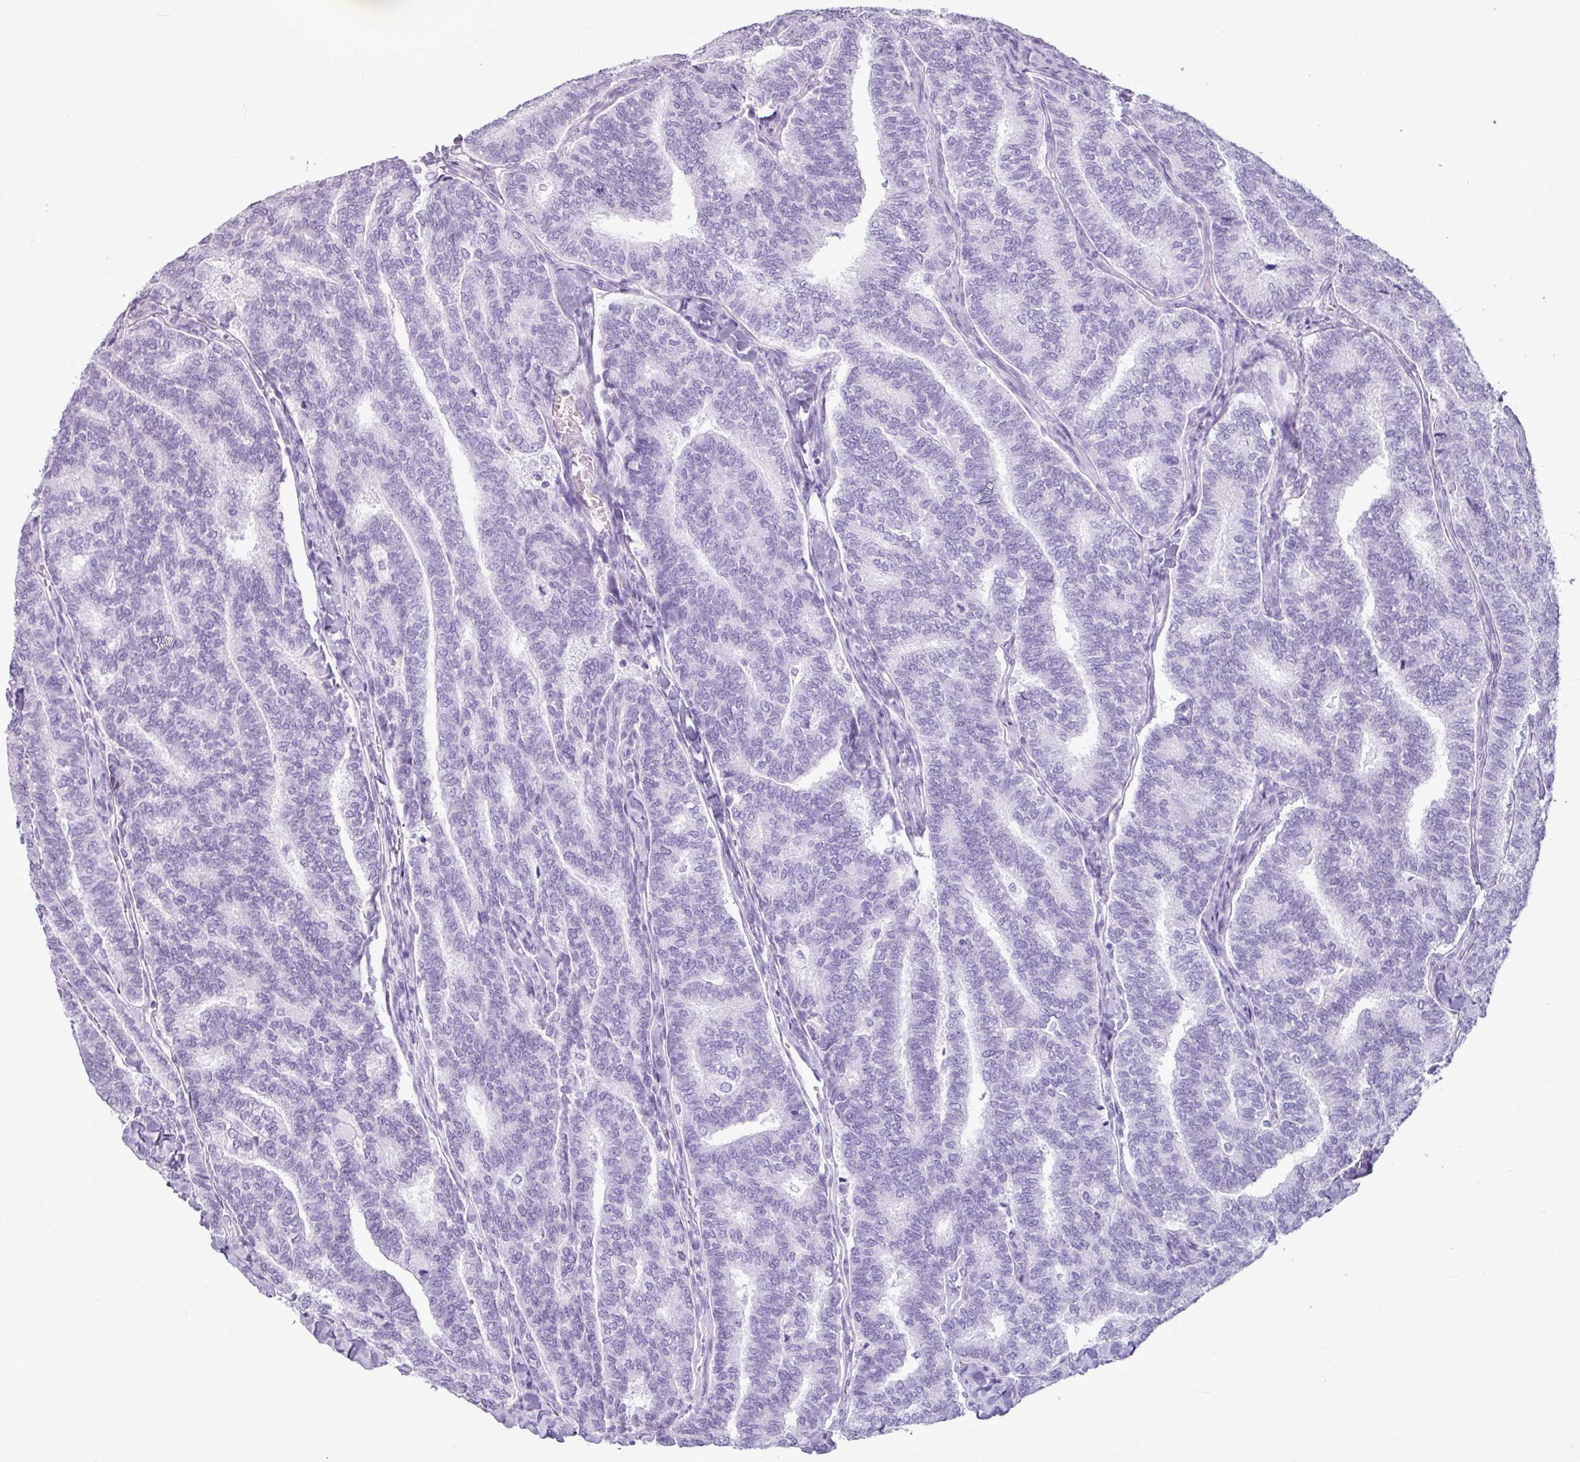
{"staining": {"intensity": "negative", "quantity": "none", "location": "none"}, "tissue": "thyroid cancer", "cell_type": "Tumor cells", "image_type": "cancer", "snomed": [{"axis": "morphology", "description": "Papillary adenocarcinoma, NOS"}, {"axis": "topography", "description": "Thyroid gland"}], "caption": "DAB (3,3'-diaminobenzidine) immunohistochemical staining of human thyroid cancer (papillary adenocarcinoma) shows no significant positivity in tumor cells.", "gene": "AMY1B", "patient": {"sex": "female", "age": 35}}